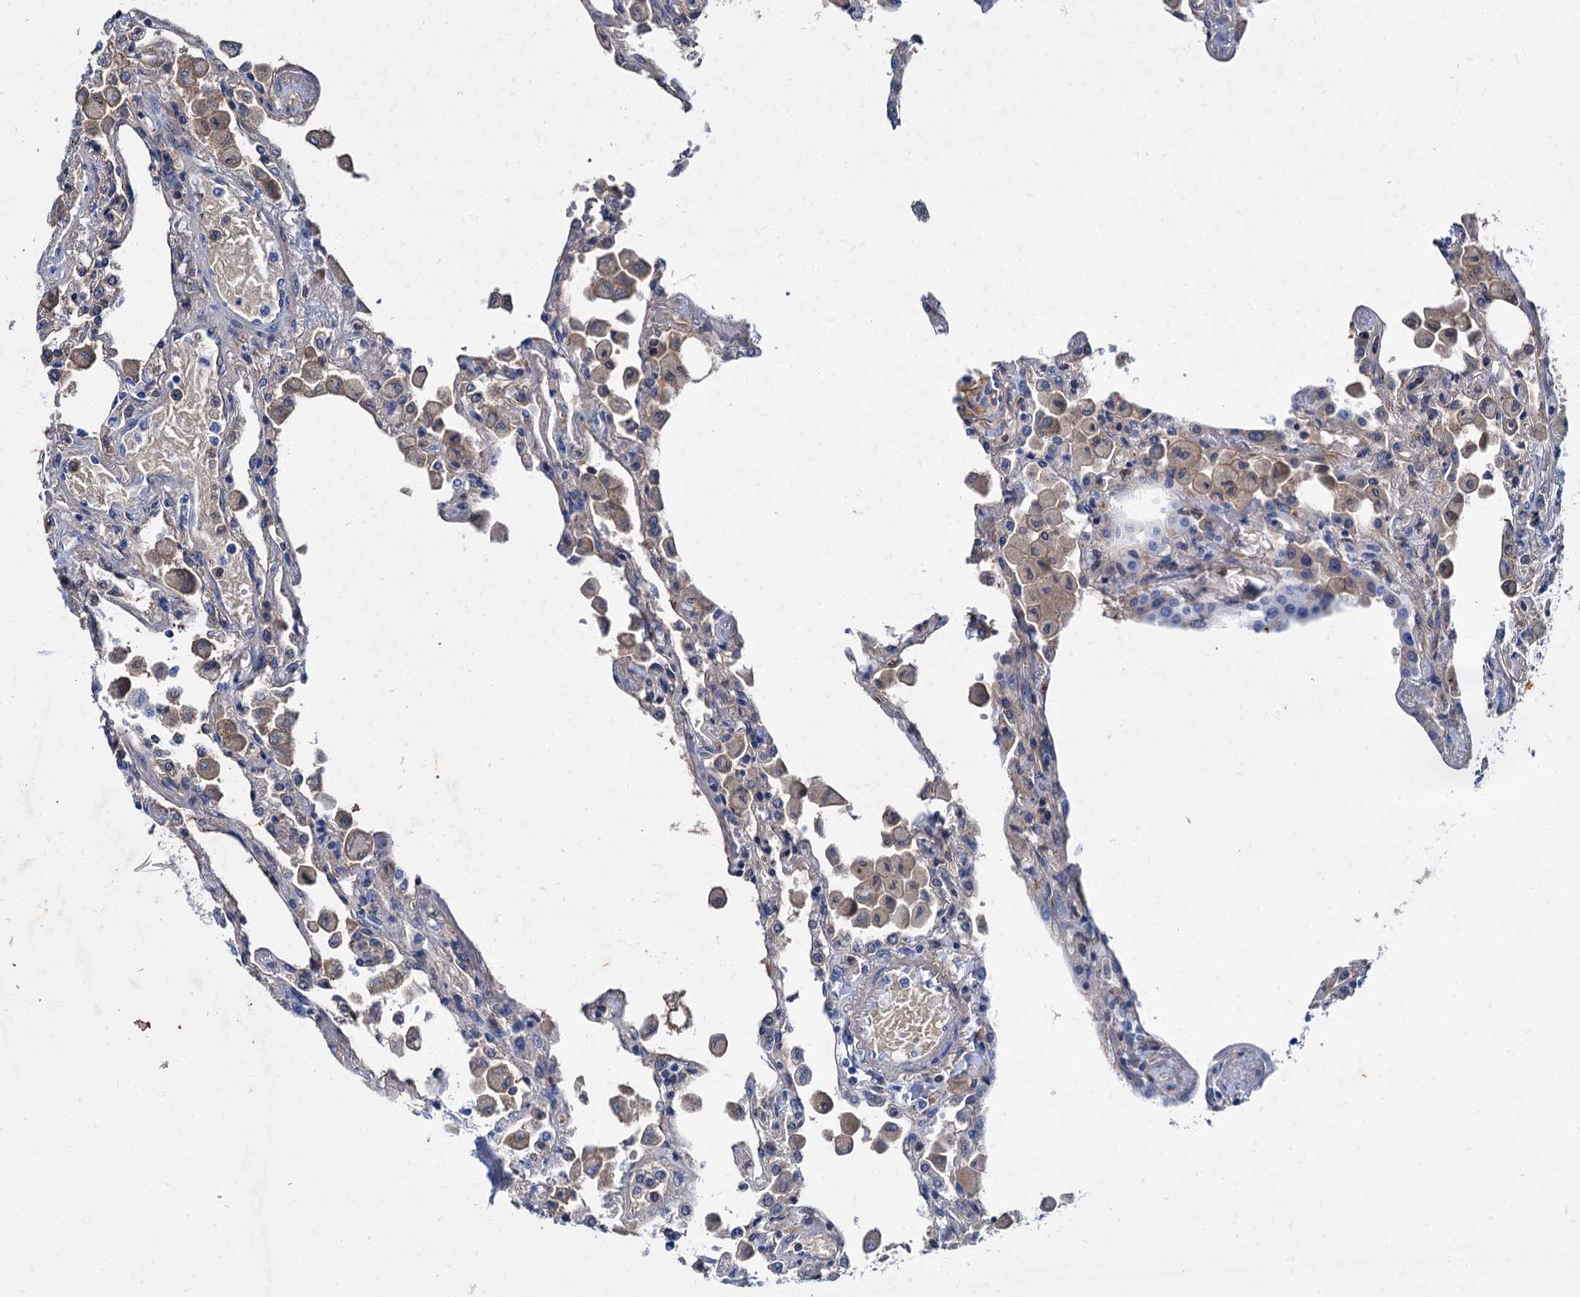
{"staining": {"intensity": "negative", "quantity": "none", "location": "none"}, "tissue": "lung", "cell_type": "Alveolar cells", "image_type": "normal", "snomed": [{"axis": "morphology", "description": "Normal tissue, NOS"}, {"axis": "topography", "description": "Bronchus"}, {"axis": "topography", "description": "Lung"}], "caption": "The immunohistochemistry image has no significant staining in alveolar cells of lung.", "gene": "TMEM72", "patient": {"sex": "female", "age": 49}}